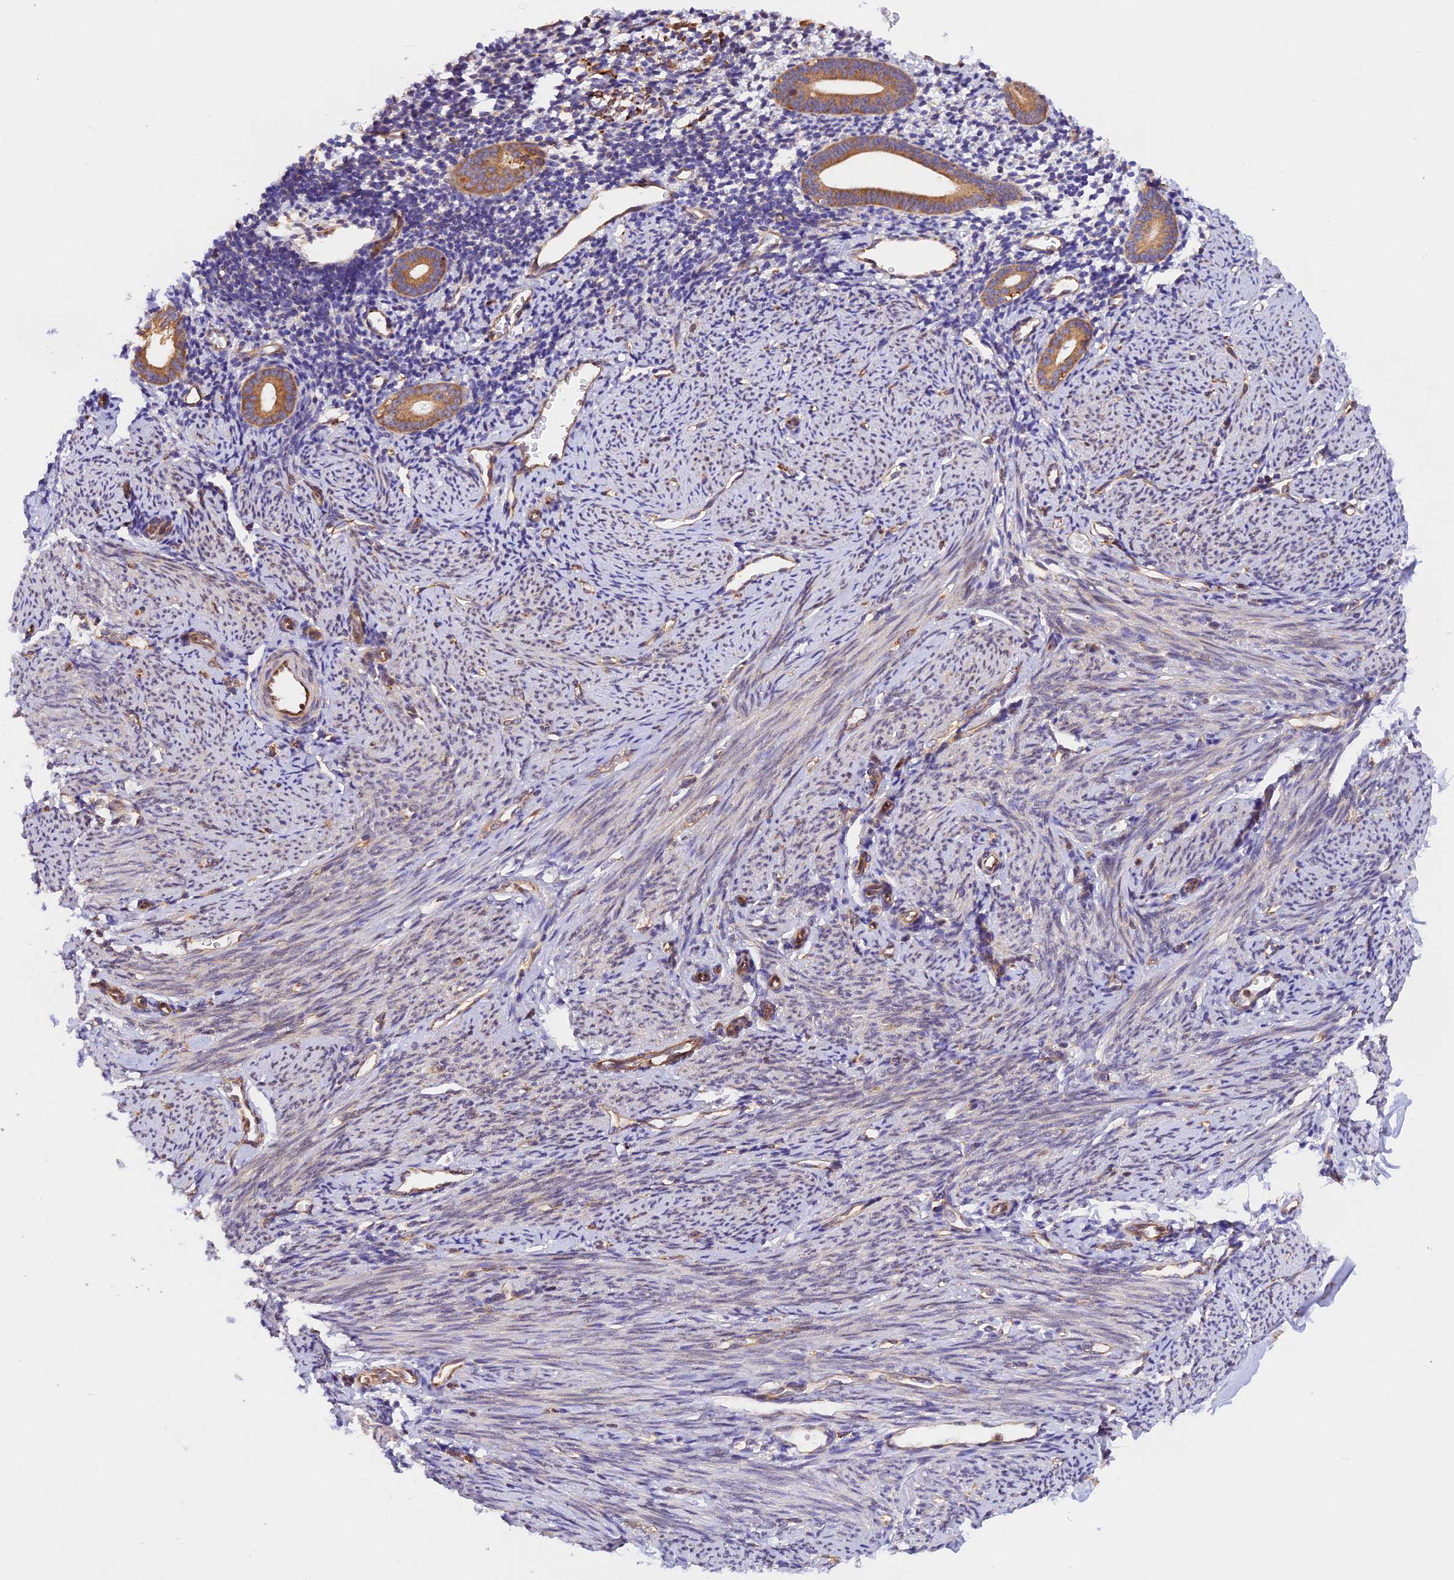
{"staining": {"intensity": "weak", "quantity": "<25%", "location": "cytoplasmic/membranous"}, "tissue": "endometrium", "cell_type": "Cells in endometrial stroma", "image_type": "normal", "snomed": [{"axis": "morphology", "description": "Normal tissue, NOS"}, {"axis": "topography", "description": "Endometrium"}], "caption": "Cells in endometrial stroma are negative for protein expression in benign human endometrium. (Stains: DAB IHC with hematoxylin counter stain, Microscopy: brightfield microscopy at high magnification).", "gene": "RPL5", "patient": {"sex": "female", "age": 56}}